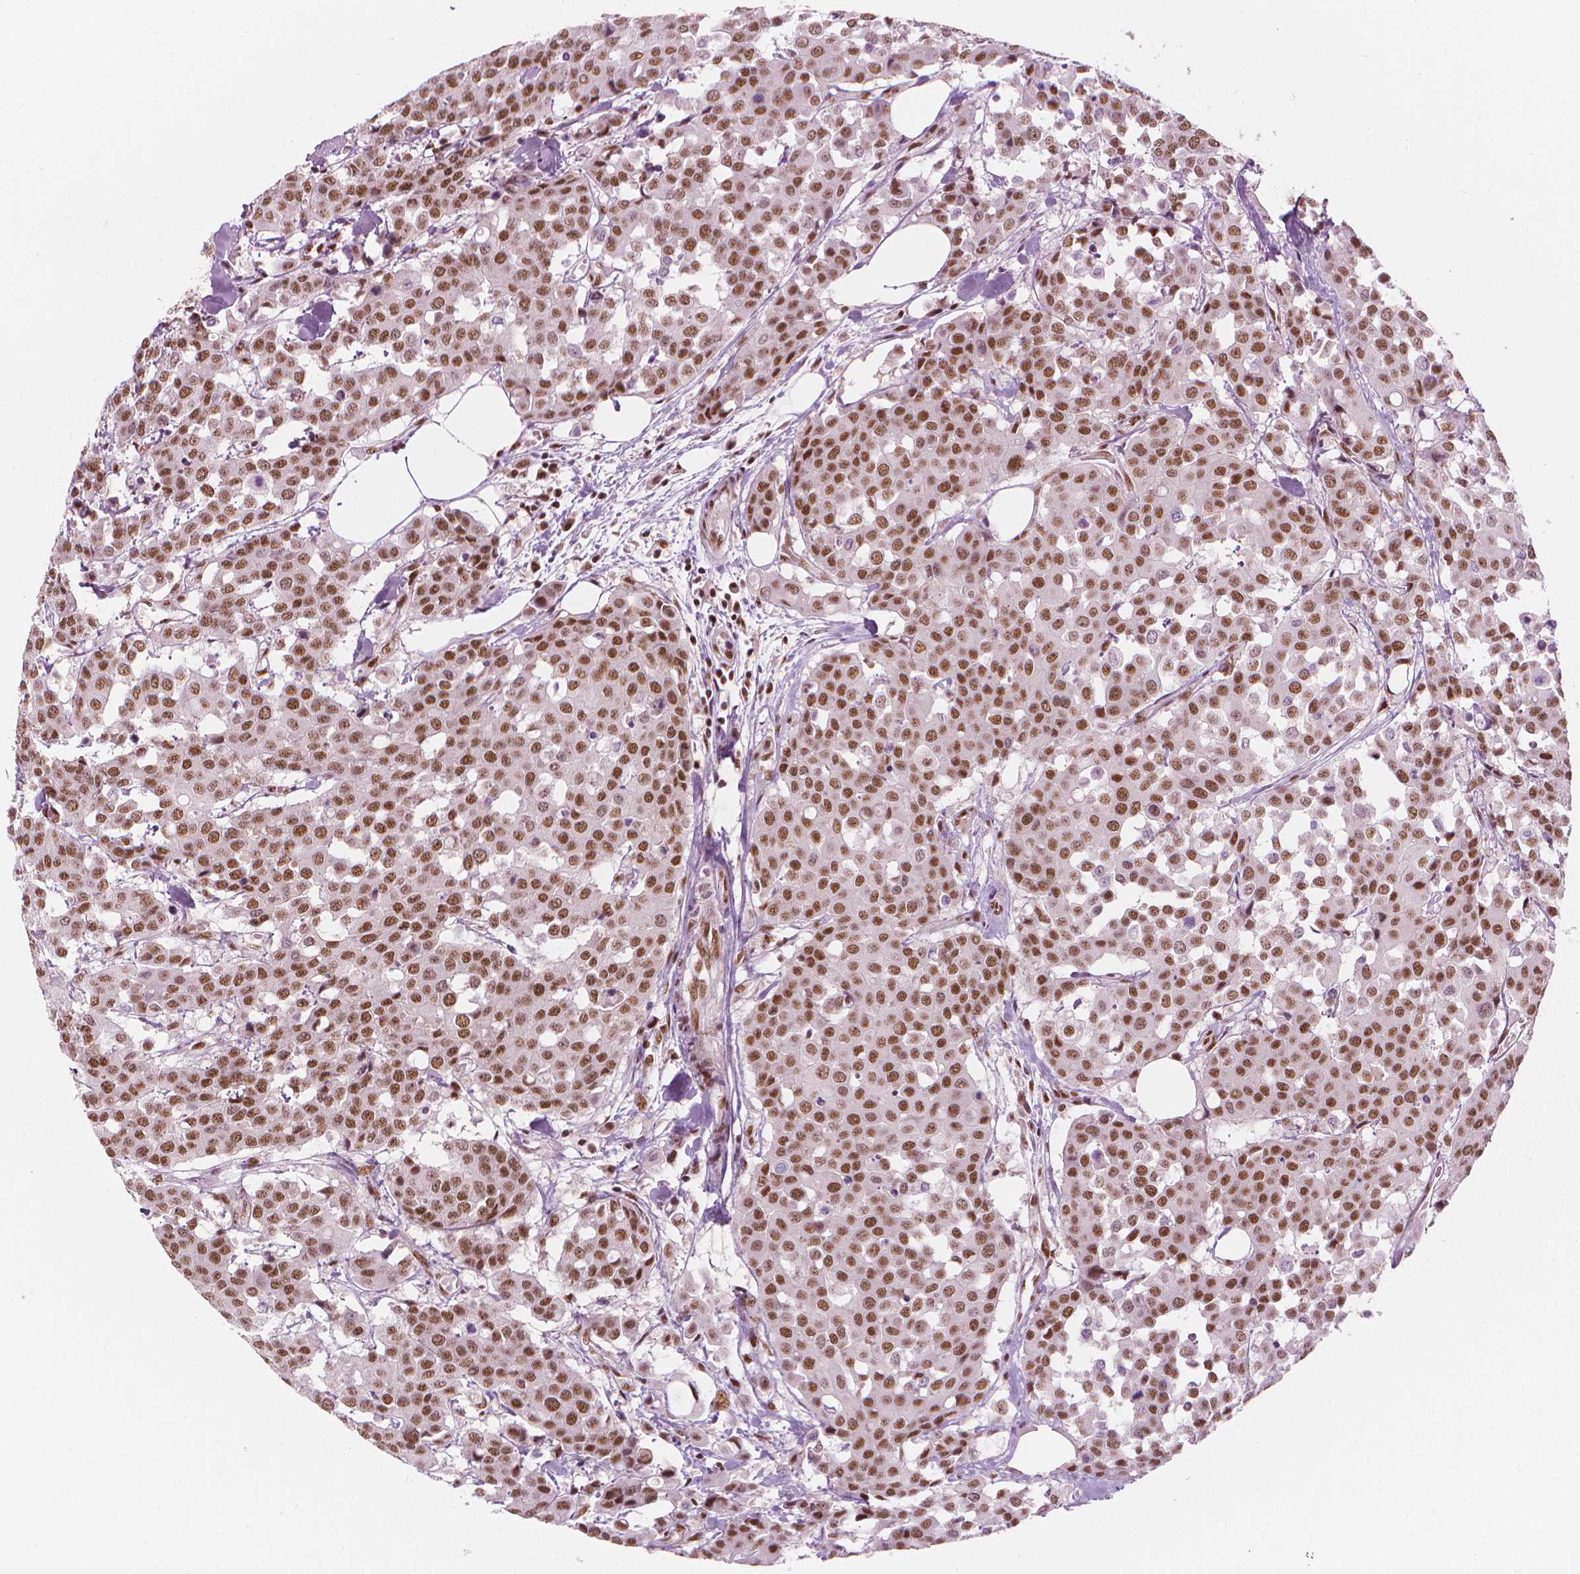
{"staining": {"intensity": "moderate", "quantity": ">75%", "location": "nuclear"}, "tissue": "carcinoid", "cell_type": "Tumor cells", "image_type": "cancer", "snomed": [{"axis": "morphology", "description": "Carcinoid, malignant, NOS"}, {"axis": "topography", "description": "Colon"}], "caption": "DAB (3,3'-diaminobenzidine) immunohistochemical staining of carcinoid (malignant) shows moderate nuclear protein expression in approximately >75% of tumor cells. (DAB (3,3'-diaminobenzidine) IHC with brightfield microscopy, high magnification).", "gene": "ELF2", "patient": {"sex": "male", "age": 81}}